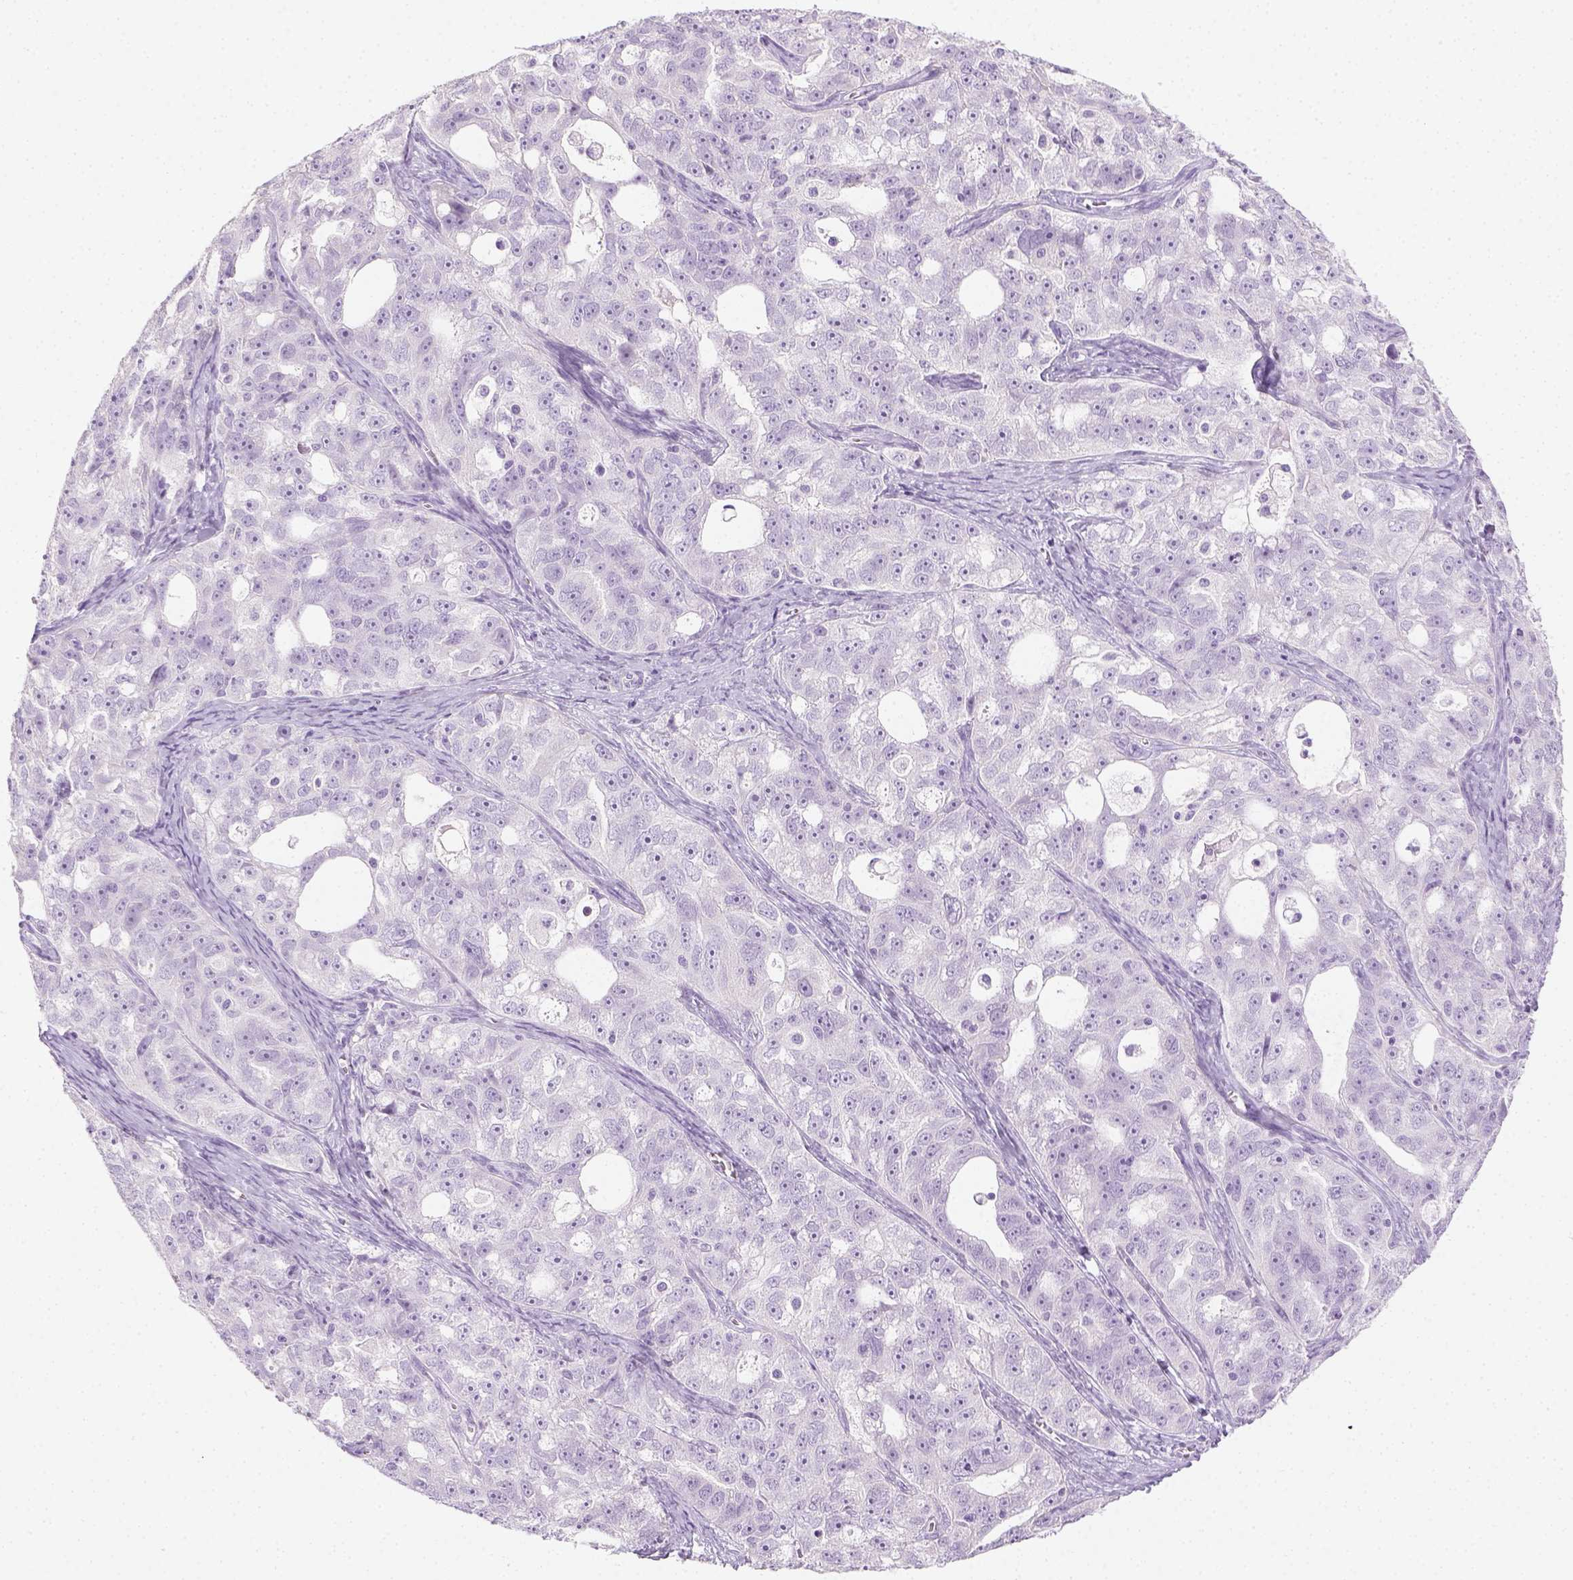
{"staining": {"intensity": "negative", "quantity": "none", "location": "none"}, "tissue": "ovarian cancer", "cell_type": "Tumor cells", "image_type": "cancer", "snomed": [{"axis": "morphology", "description": "Cystadenocarcinoma, serous, NOS"}, {"axis": "topography", "description": "Ovary"}], "caption": "The IHC photomicrograph has no significant staining in tumor cells of ovarian cancer (serous cystadenocarcinoma) tissue.", "gene": "LGSN", "patient": {"sex": "female", "age": 51}}